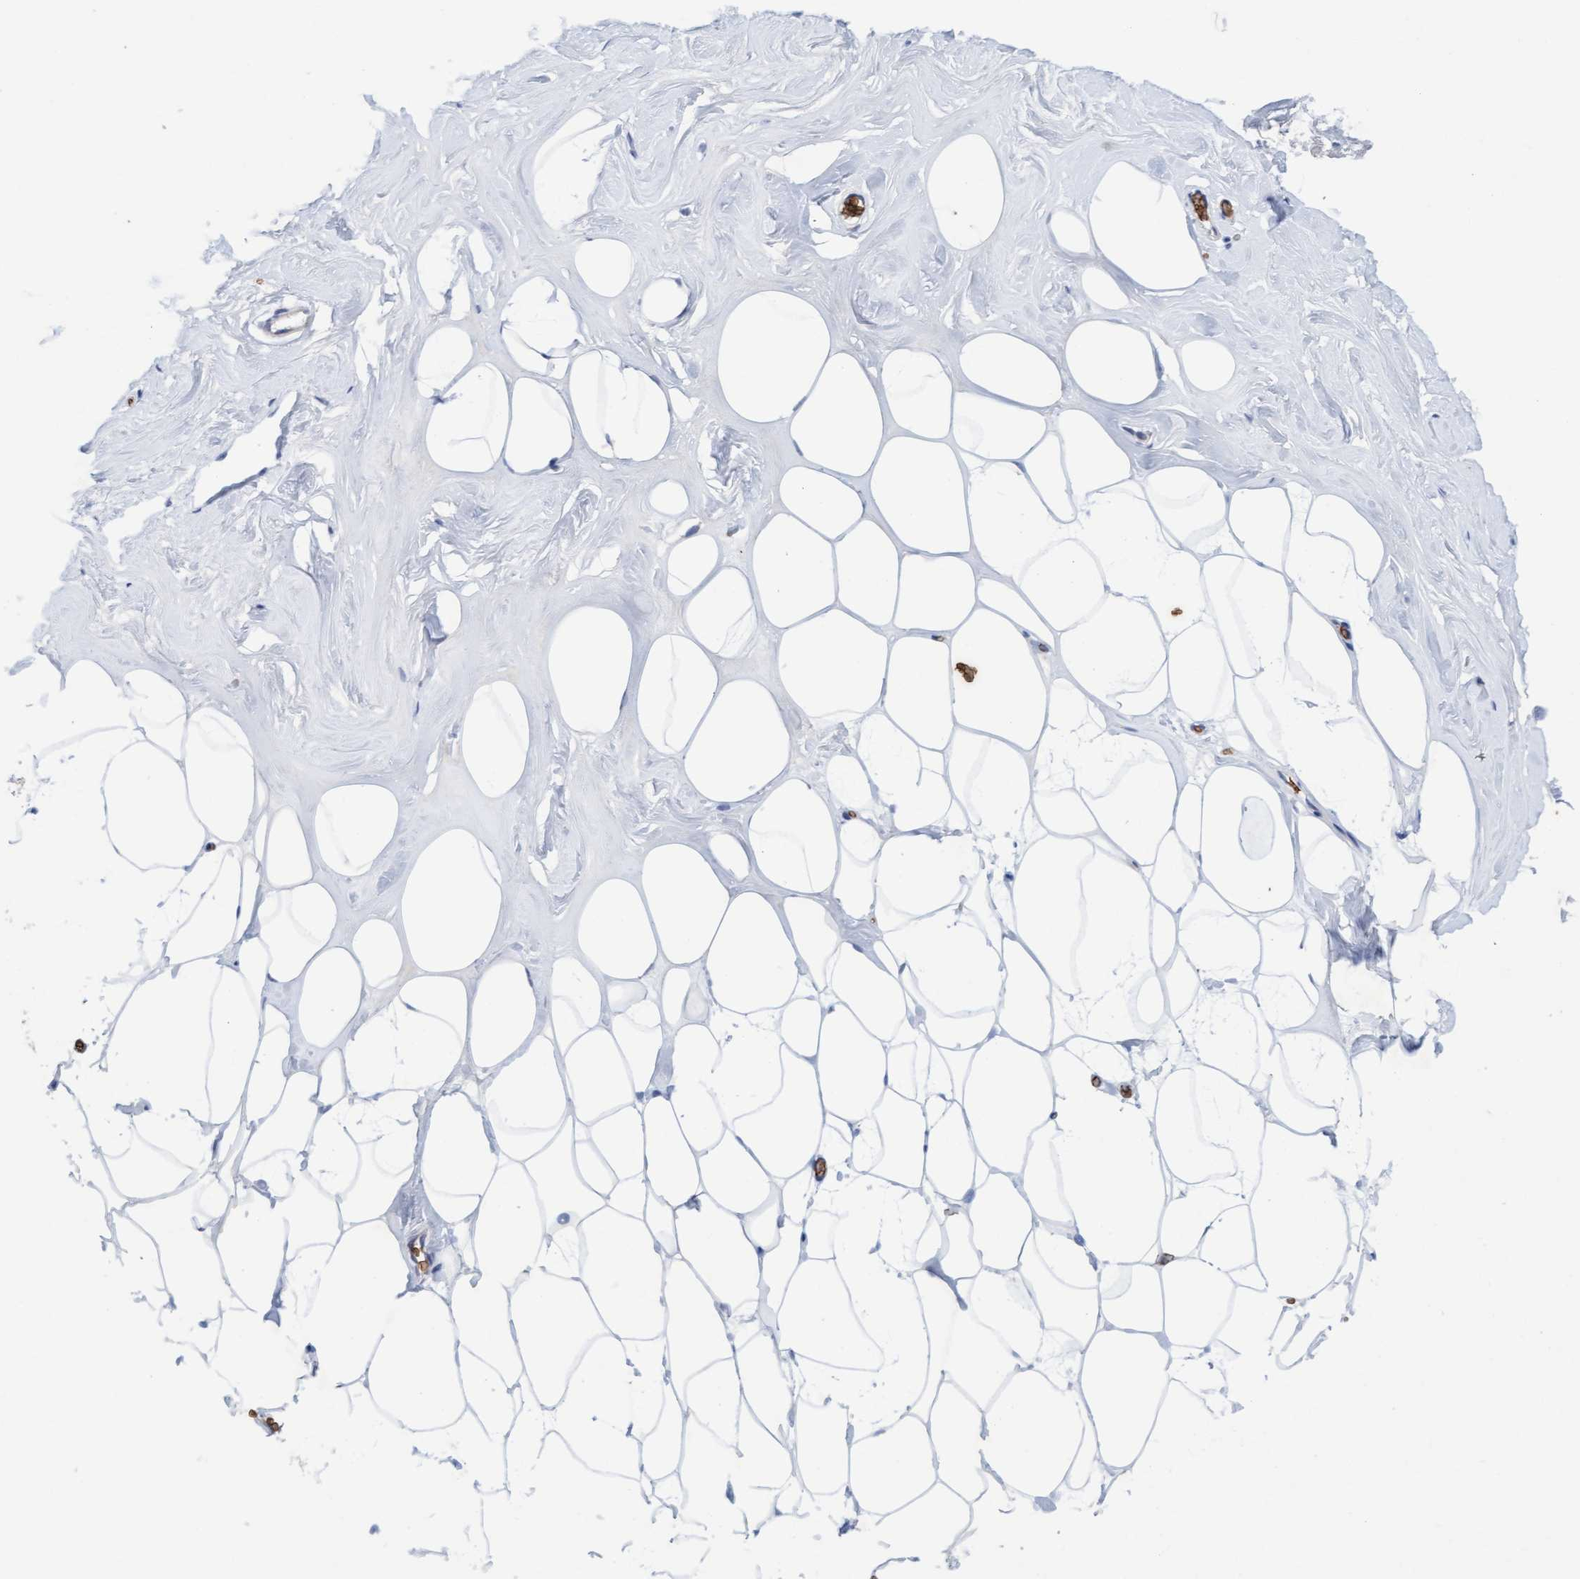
{"staining": {"intensity": "negative", "quantity": "none", "location": "none"}, "tissue": "adipose tissue", "cell_type": "Adipocytes", "image_type": "normal", "snomed": [{"axis": "morphology", "description": "Normal tissue, NOS"}, {"axis": "morphology", "description": "Fibrosis, NOS"}, {"axis": "topography", "description": "Breast"}, {"axis": "topography", "description": "Adipose tissue"}], "caption": "Adipocytes show no significant expression in benign adipose tissue.", "gene": "SPEM2", "patient": {"sex": "female", "age": 39}}